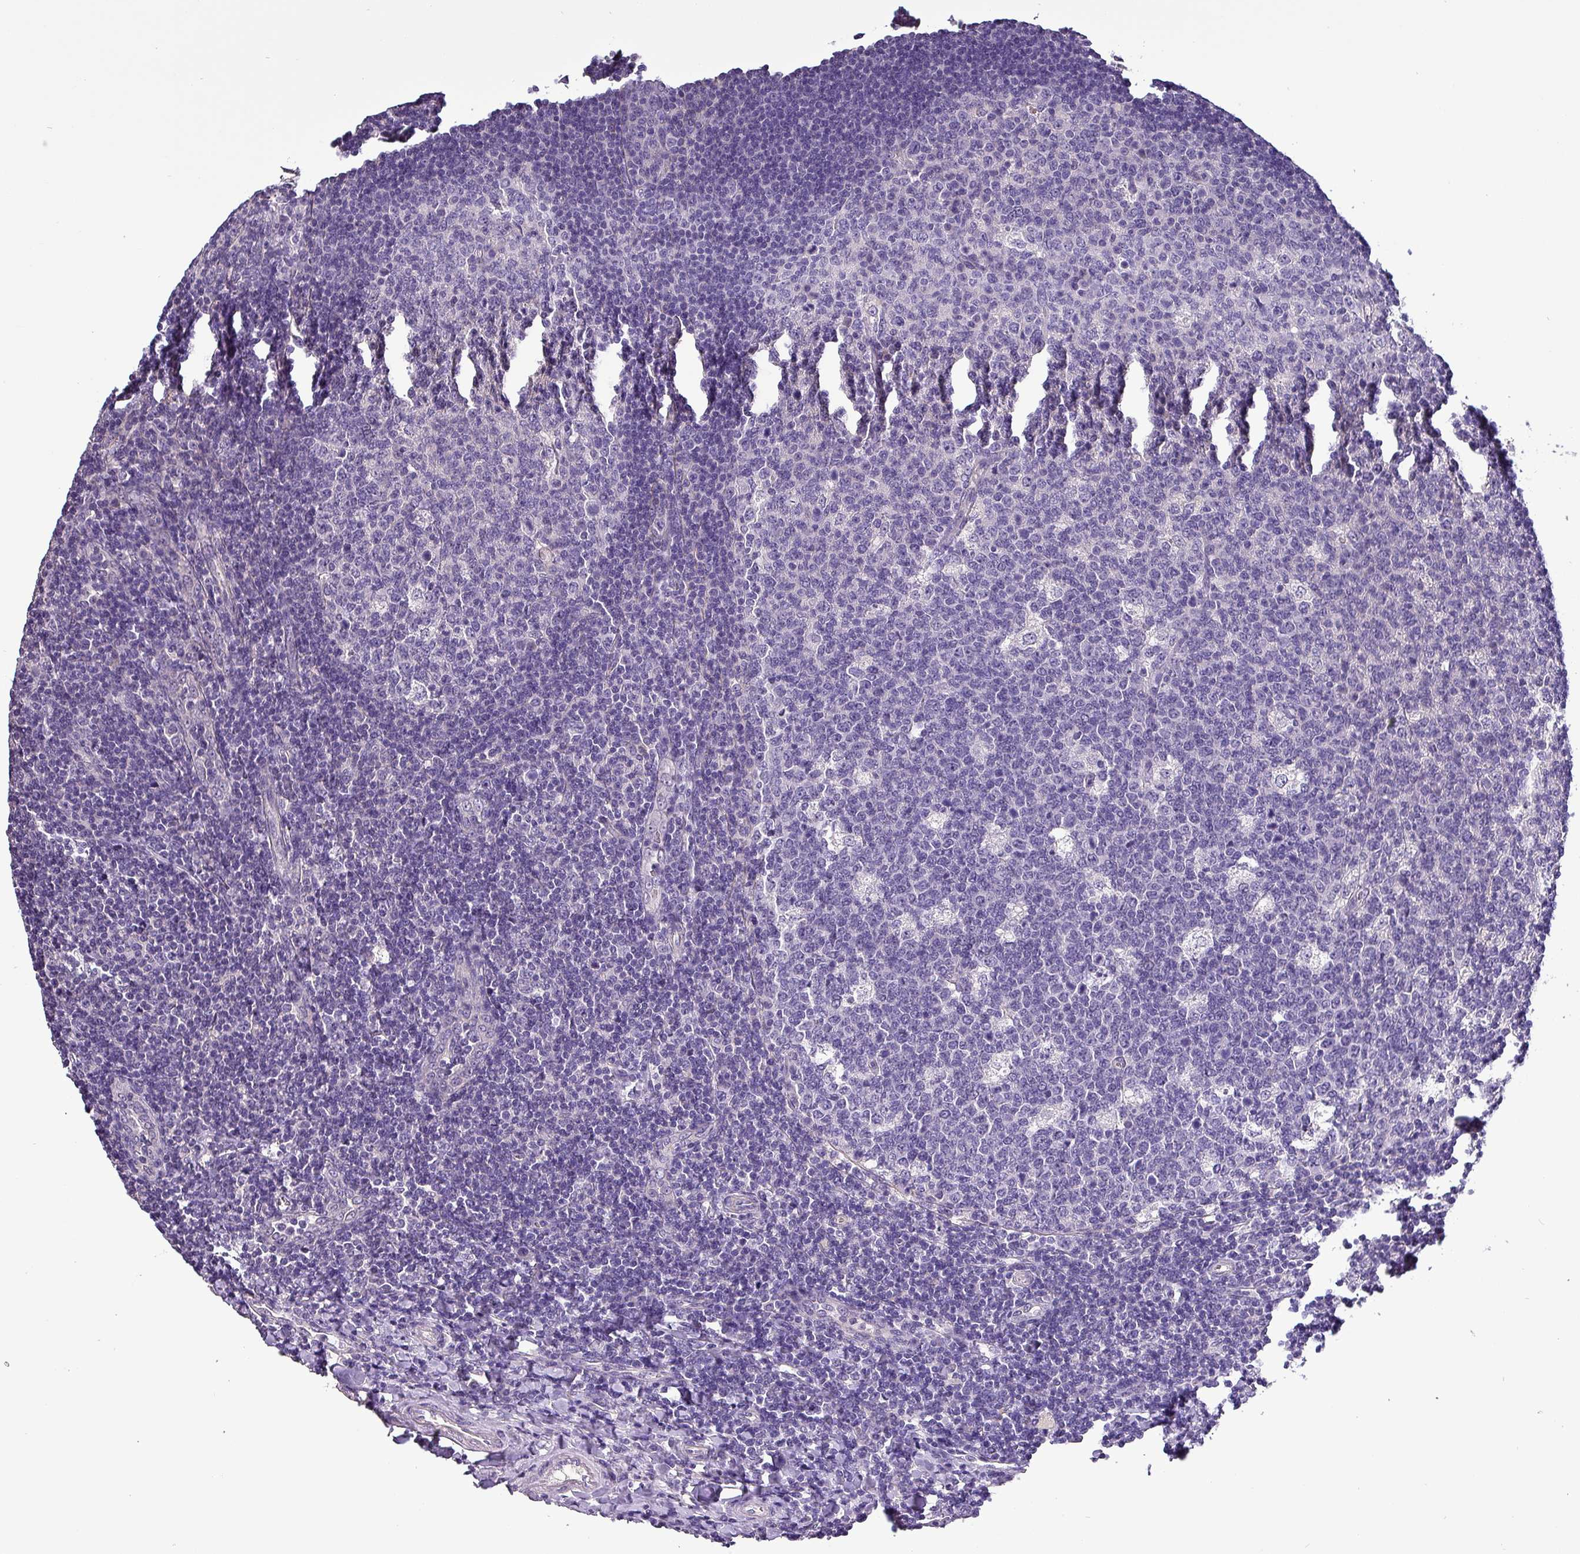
{"staining": {"intensity": "negative", "quantity": "none", "location": "none"}, "tissue": "tonsil", "cell_type": "Germinal center cells", "image_type": "normal", "snomed": [{"axis": "morphology", "description": "Normal tissue, NOS"}, {"axis": "topography", "description": "Tonsil"}], "caption": "The immunohistochemistry image has no significant staining in germinal center cells of tonsil.", "gene": "HTRA4", "patient": {"sex": "male", "age": 17}}